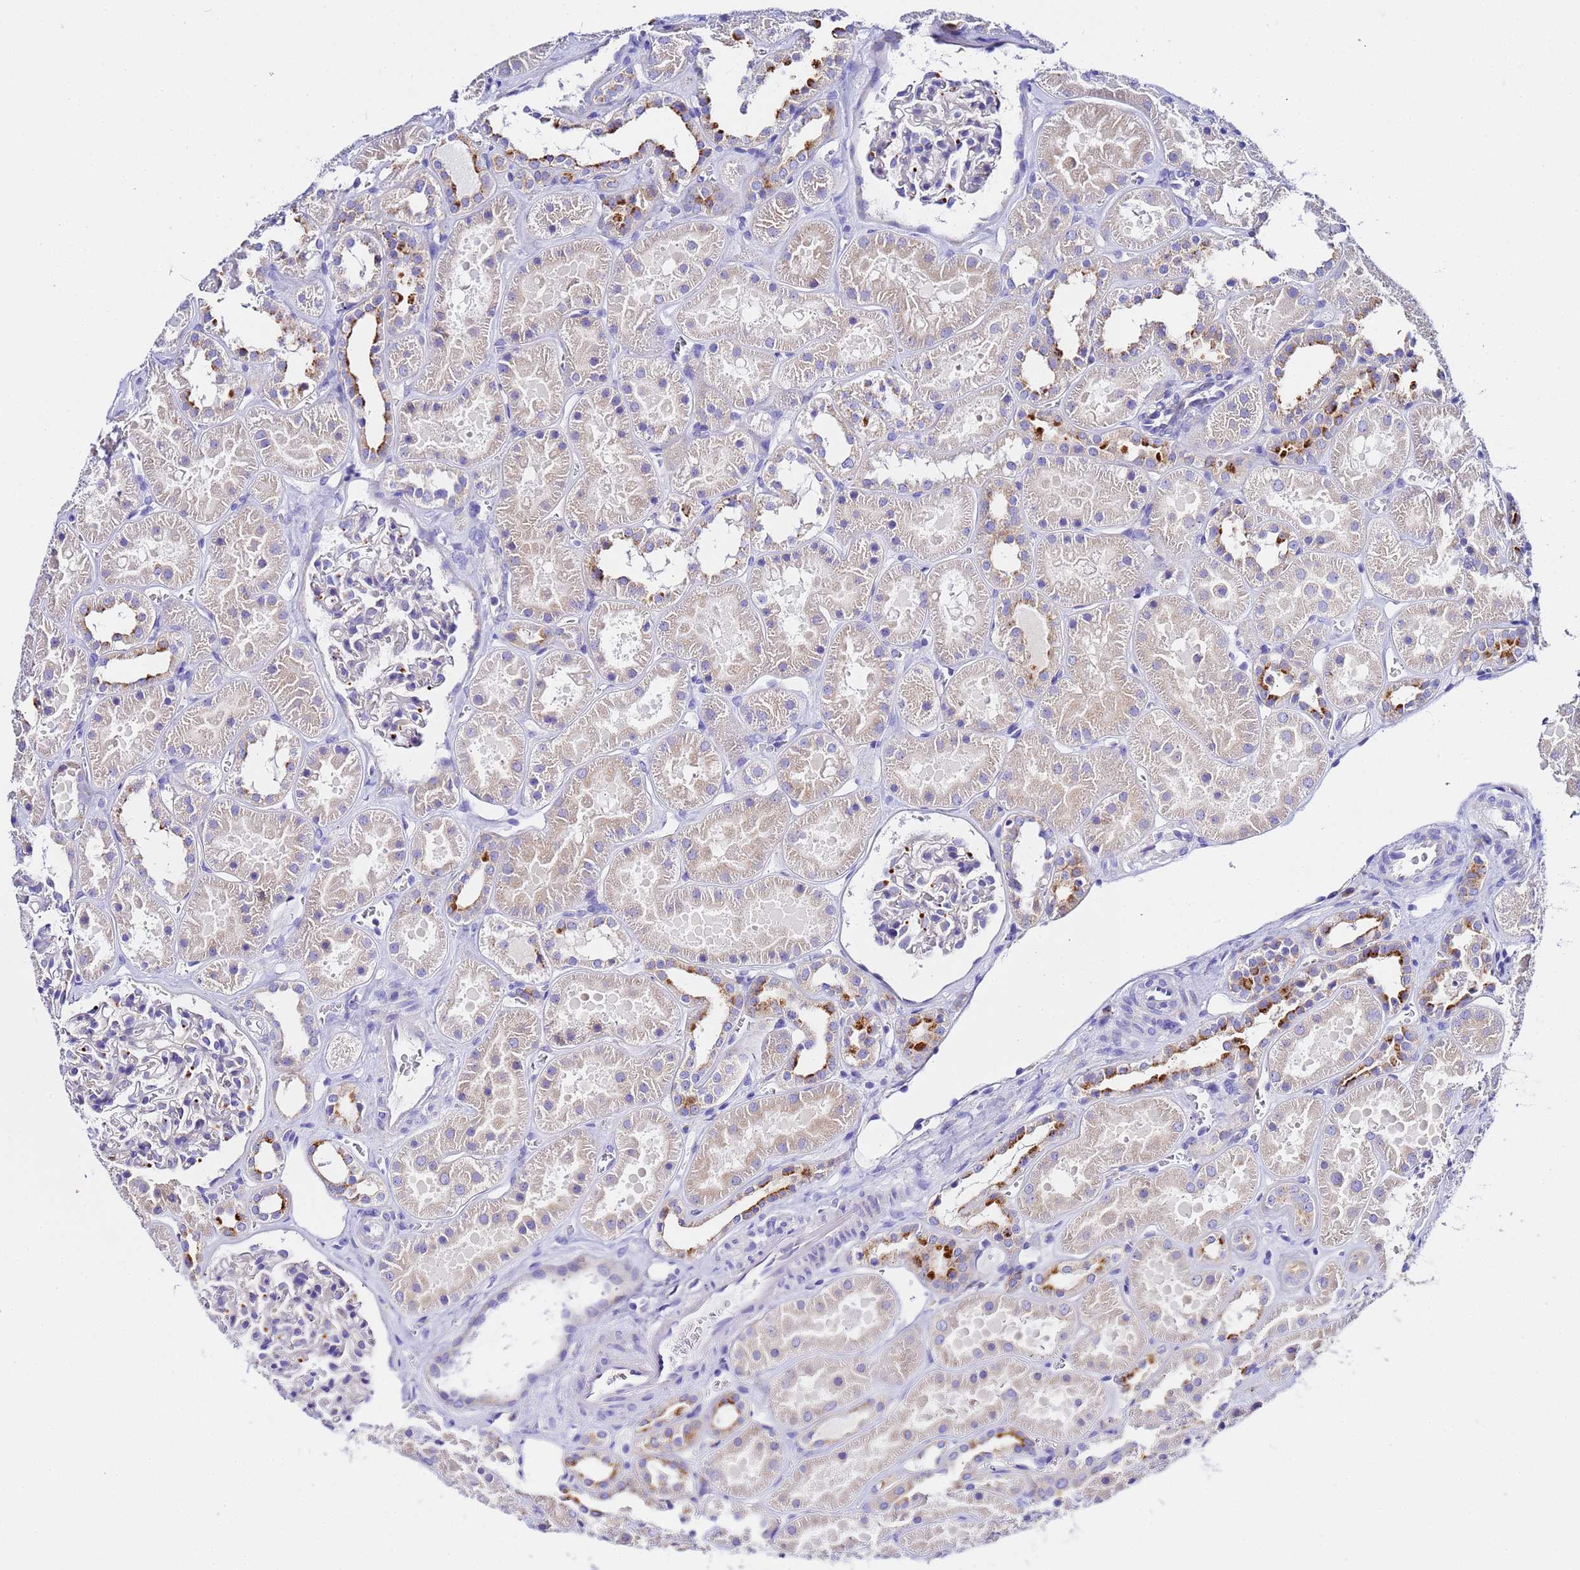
{"staining": {"intensity": "strong", "quantity": "<25%", "location": "cytoplasmic/membranous"}, "tissue": "kidney", "cell_type": "Cells in glomeruli", "image_type": "normal", "snomed": [{"axis": "morphology", "description": "Normal tissue, NOS"}, {"axis": "topography", "description": "Kidney"}], "caption": "This is a histology image of immunohistochemistry staining of normal kidney, which shows strong staining in the cytoplasmic/membranous of cells in glomeruli.", "gene": "VTI1B", "patient": {"sex": "female", "age": 41}}